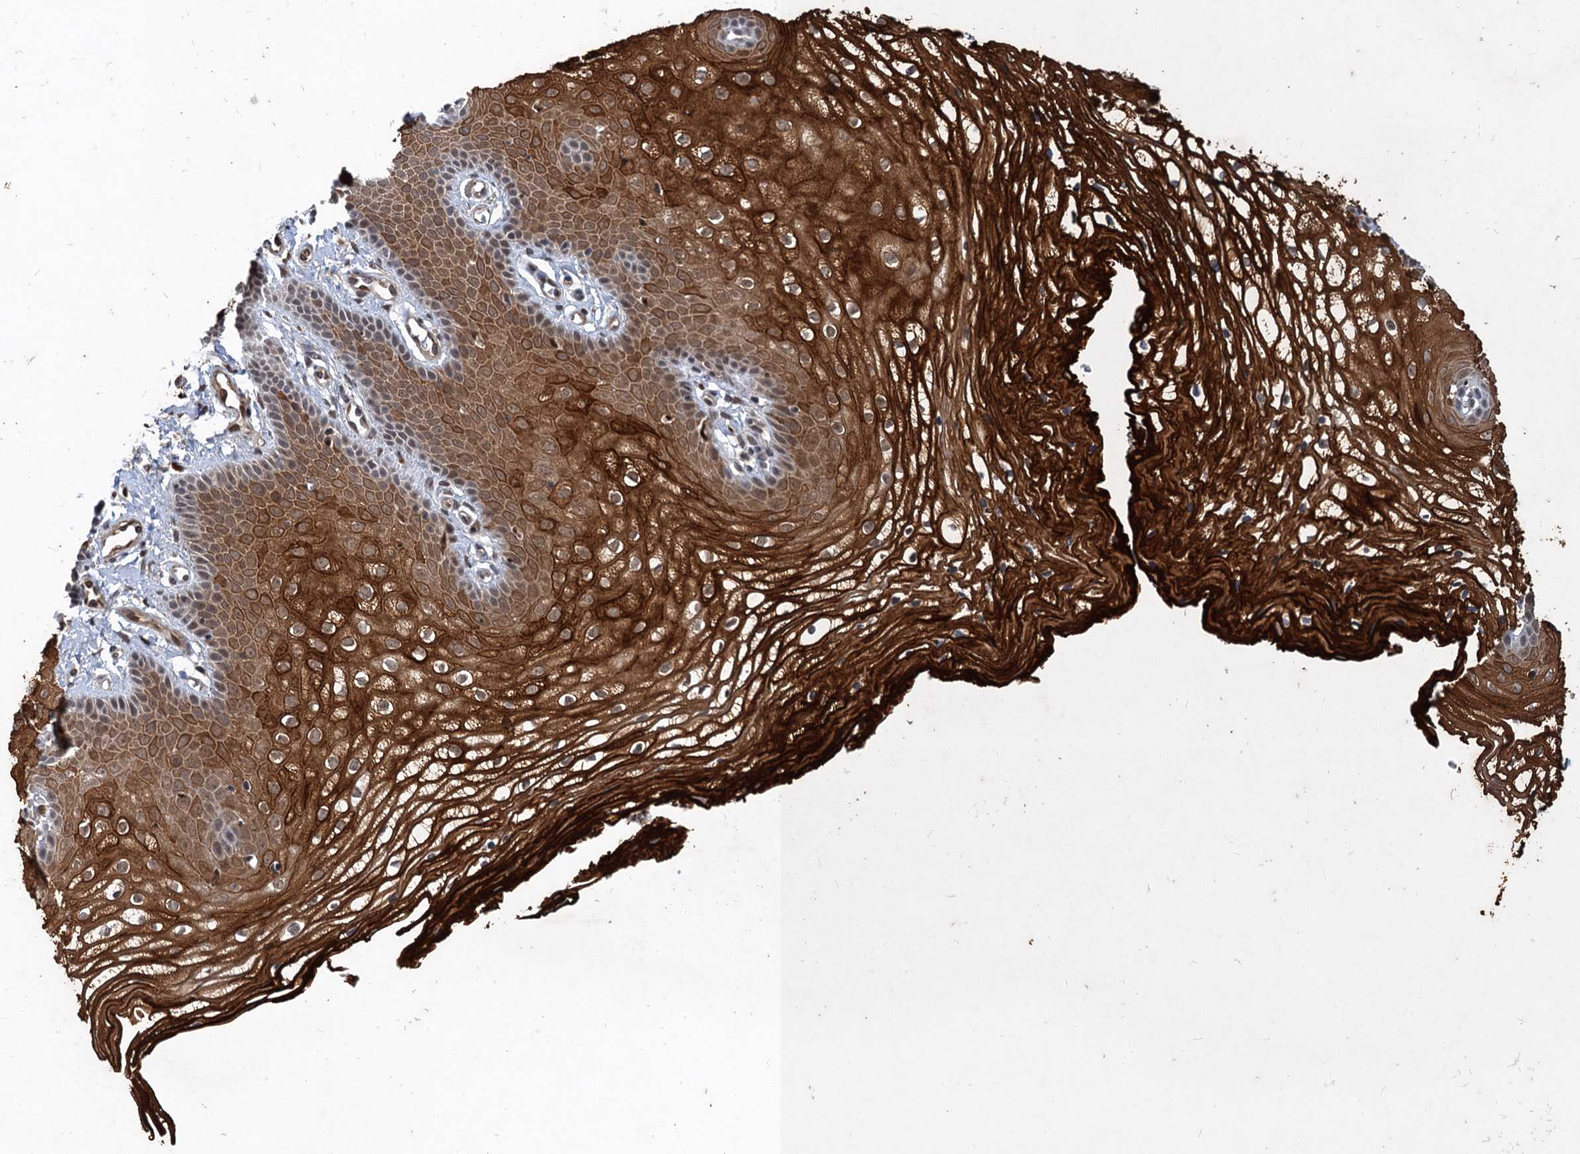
{"staining": {"intensity": "strong", "quantity": "25%-75%", "location": "cytoplasmic/membranous"}, "tissue": "vagina", "cell_type": "Squamous epithelial cells", "image_type": "normal", "snomed": [{"axis": "morphology", "description": "Normal tissue, NOS"}, {"axis": "topography", "description": "Vagina"}], "caption": "DAB (3,3'-diaminobenzidine) immunohistochemical staining of unremarkable human vagina demonstrates strong cytoplasmic/membranous protein expression in about 25%-75% of squamous epithelial cells. The protein is shown in brown color, while the nuclei are stained blue.", "gene": "TTC31", "patient": {"sex": "female", "age": 68}}